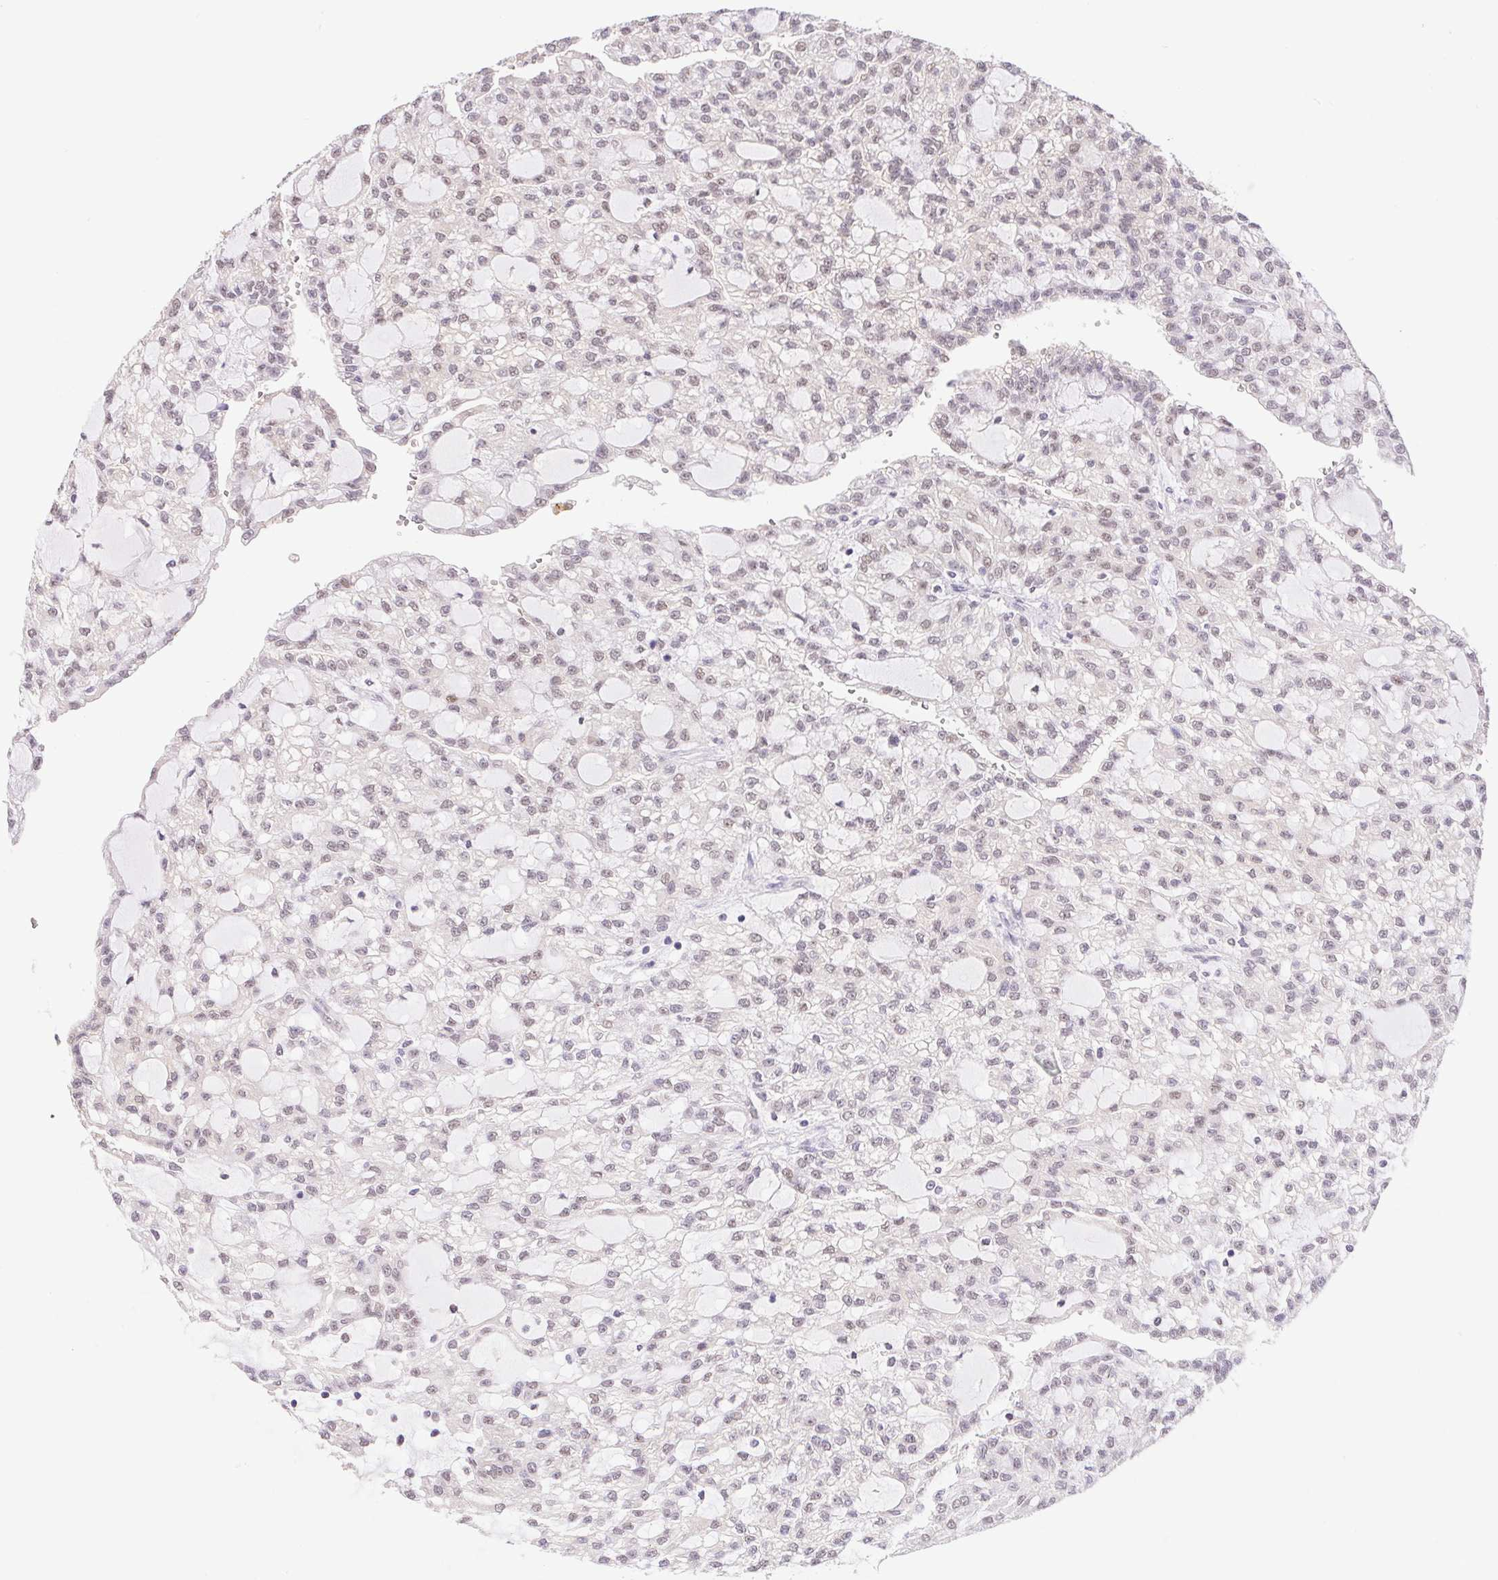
{"staining": {"intensity": "weak", "quantity": "<25%", "location": "nuclear"}, "tissue": "renal cancer", "cell_type": "Tumor cells", "image_type": "cancer", "snomed": [{"axis": "morphology", "description": "Adenocarcinoma, NOS"}, {"axis": "topography", "description": "Kidney"}], "caption": "High magnification brightfield microscopy of renal cancer (adenocarcinoma) stained with DAB (3,3'-diaminobenzidine) (brown) and counterstained with hematoxylin (blue): tumor cells show no significant positivity.", "gene": "L3MBTL4", "patient": {"sex": "male", "age": 63}}